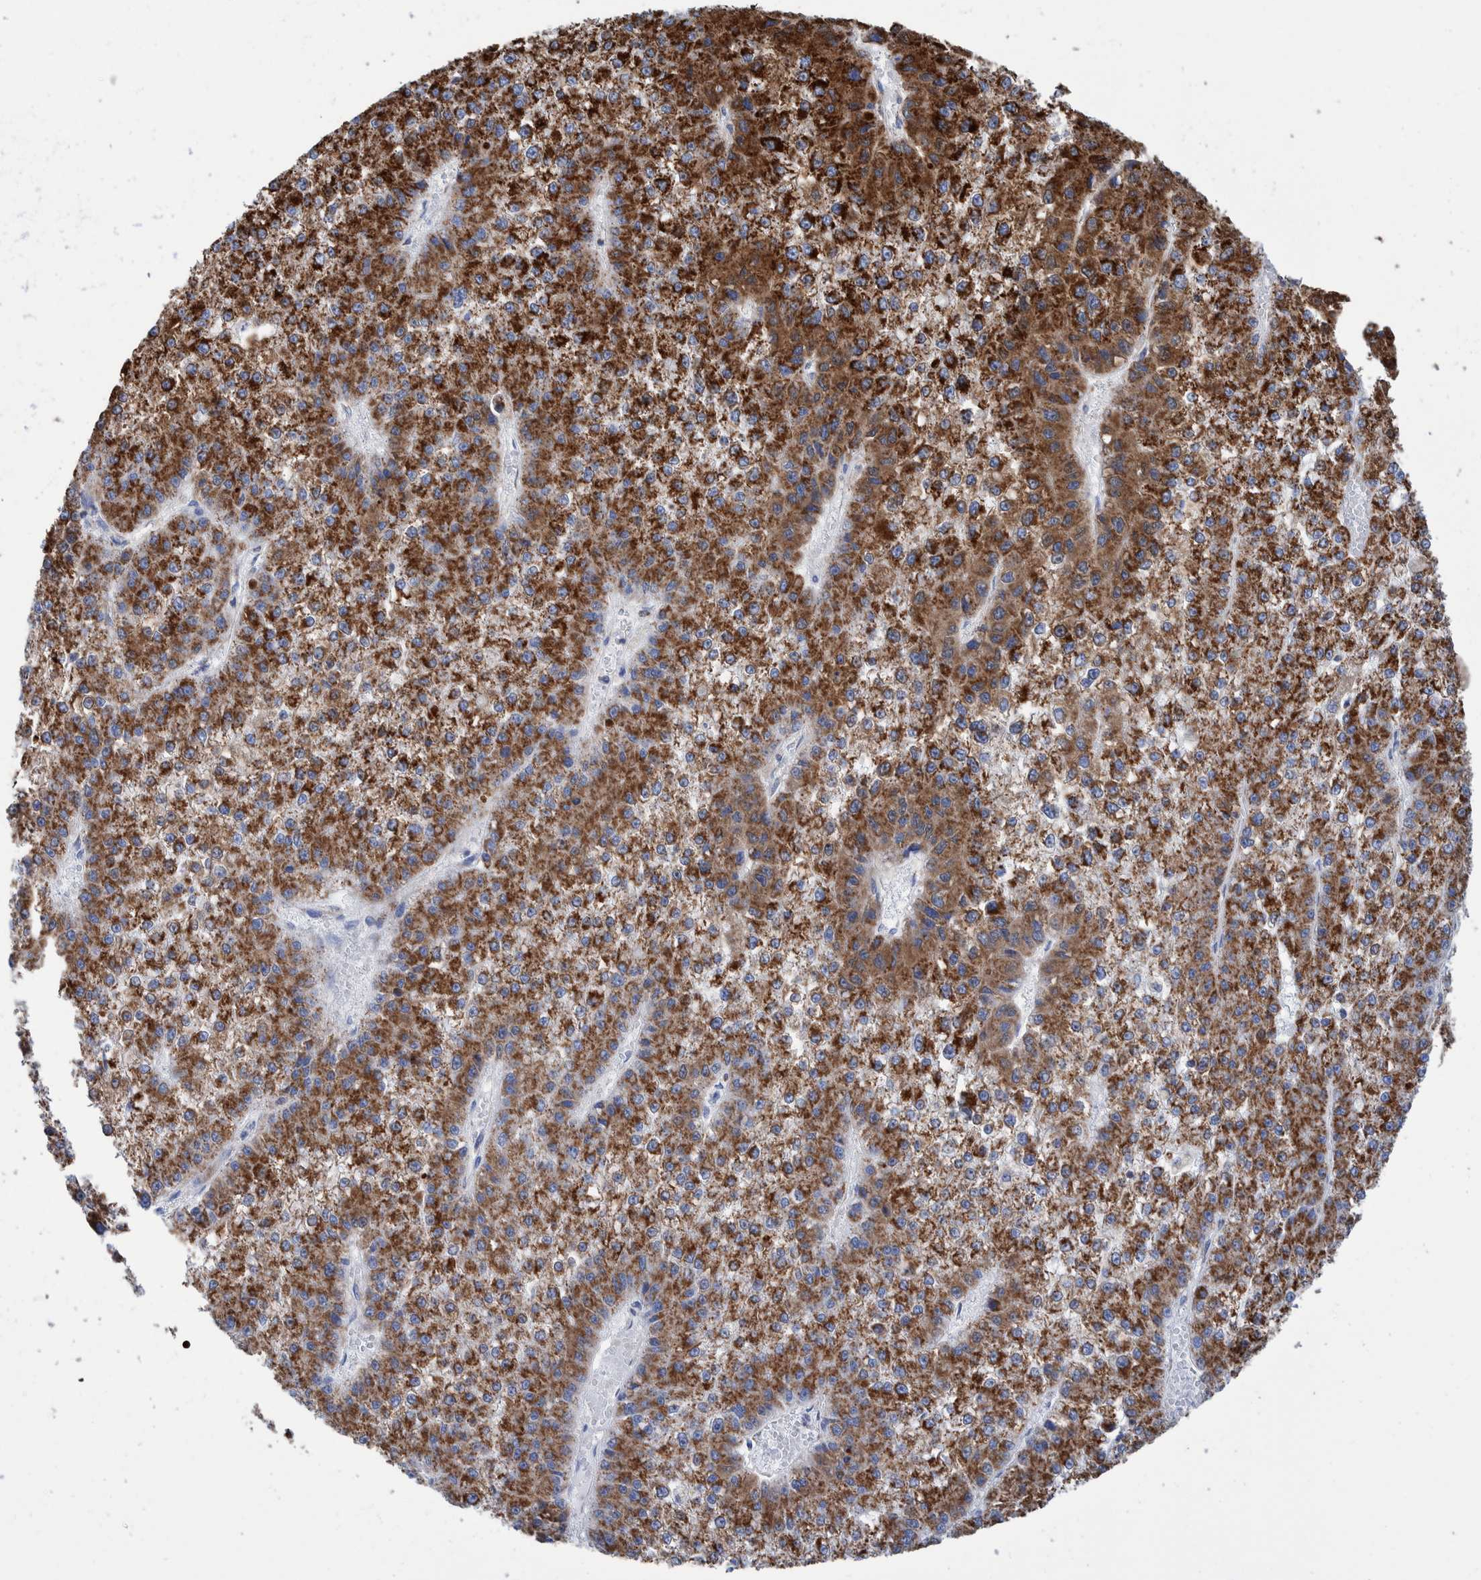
{"staining": {"intensity": "moderate", "quantity": ">75%", "location": "cytoplasmic/membranous"}, "tissue": "liver cancer", "cell_type": "Tumor cells", "image_type": "cancer", "snomed": [{"axis": "morphology", "description": "Carcinoma, Hepatocellular, NOS"}, {"axis": "topography", "description": "Liver"}], "caption": "Immunohistochemical staining of hepatocellular carcinoma (liver) shows medium levels of moderate cytoplasmic/membranous protein positivity in about >75% of tumor cells.", "gene": "DECR1", "patient": {"sex": "female", "age": 73}}